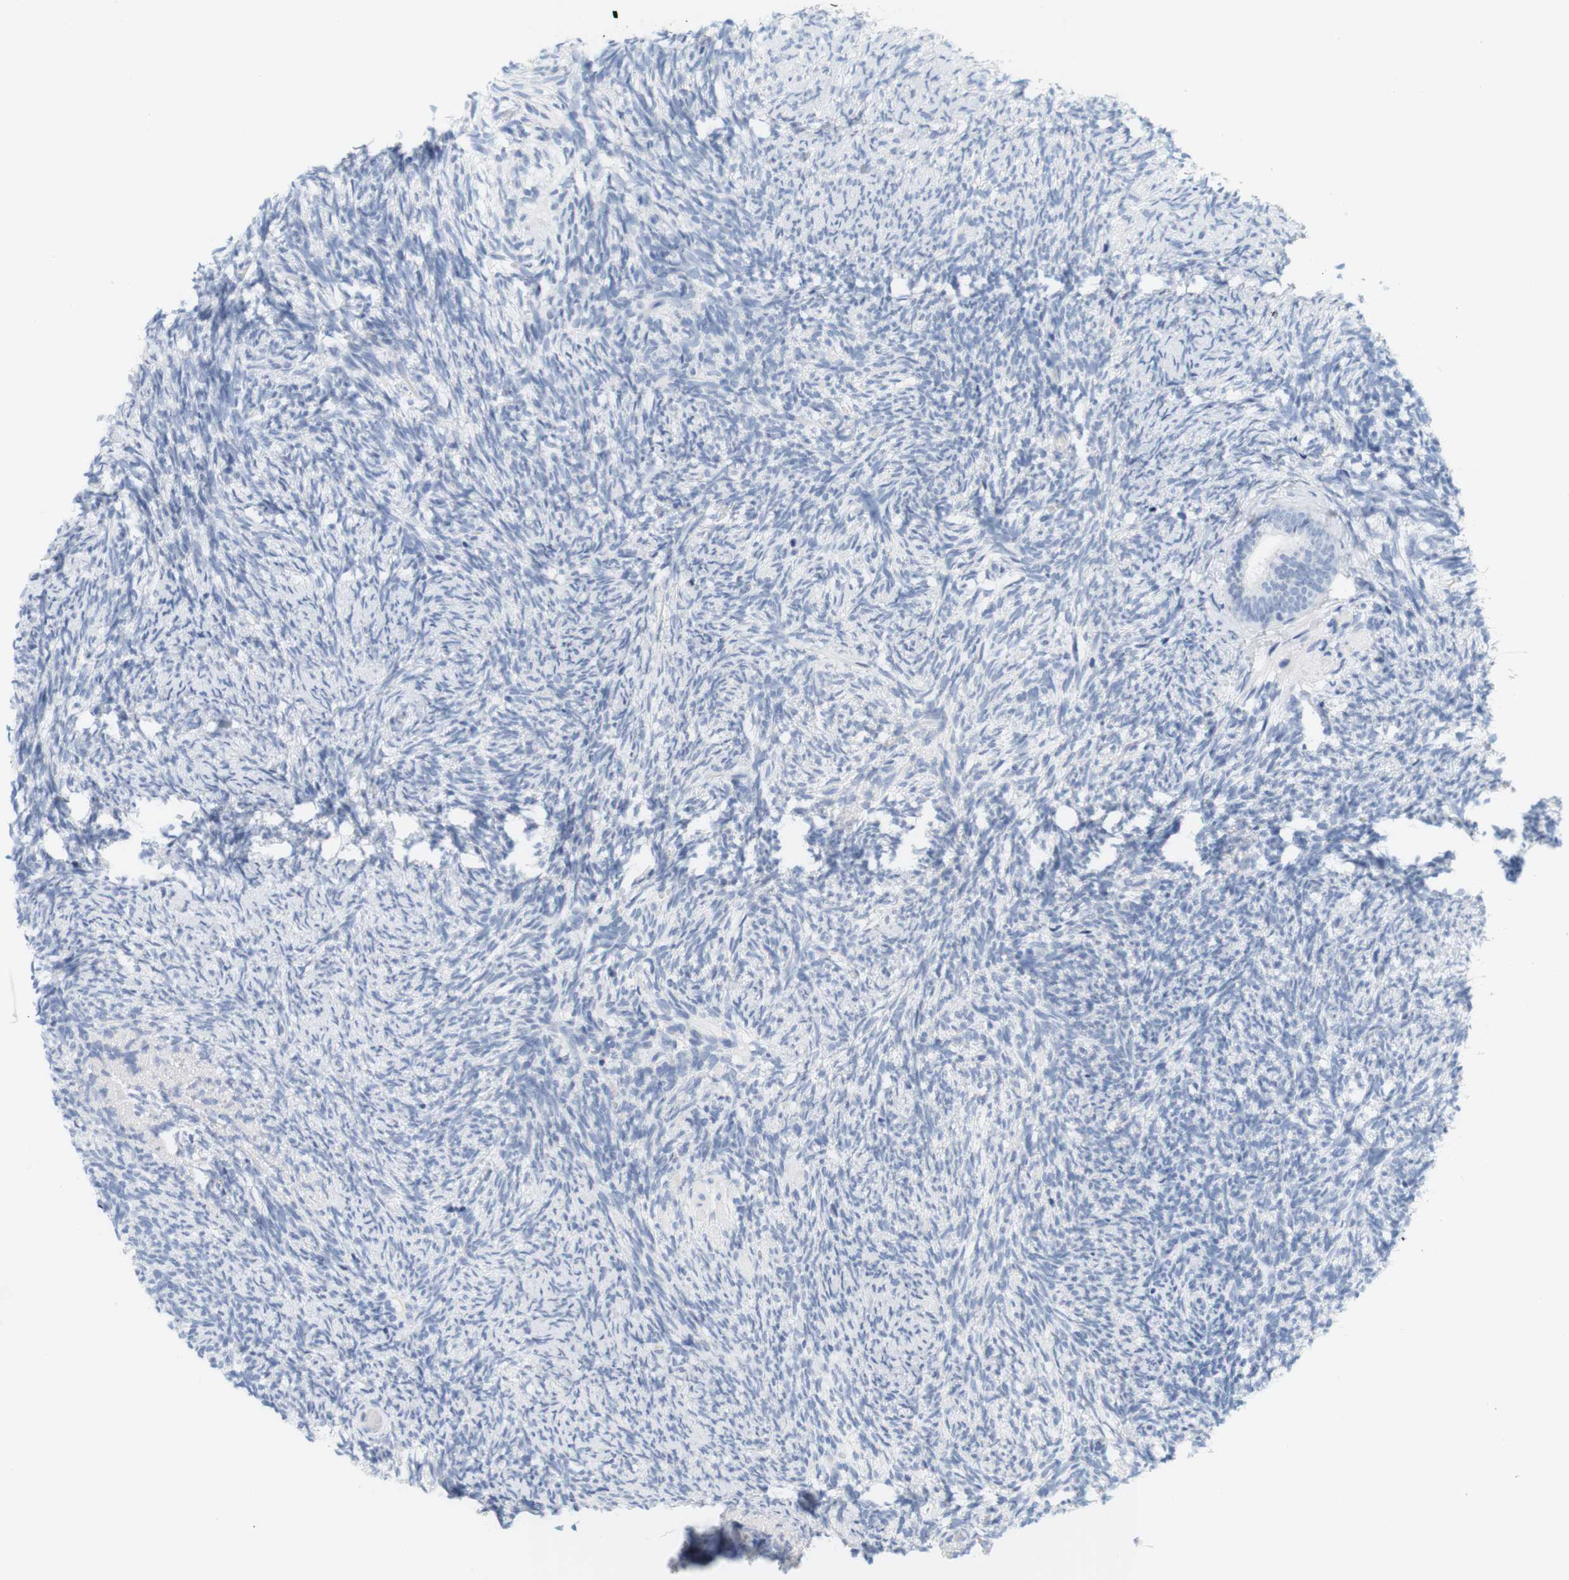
{"staining": {"intensity": "negative", "quantity": "none", "location": "none"}, "tissue": "ovary", "cell_type": "Follicle cells", "image_type": "normal", "snomed": [{"axis": "morphology", "description": "Normal tissue, NOS"}, {"axis": "topography", "description": "Ovary"}], "caption": "Micrograph shows no significant protein positivity in follicle cells of normal ovary. Brightfield microscopy of IHC stained with DAB (brown) and hematoxylin (blue), captured at high magnification.", "gene": "OPRM1", "patient": {"sex": "female", "age": 60}}